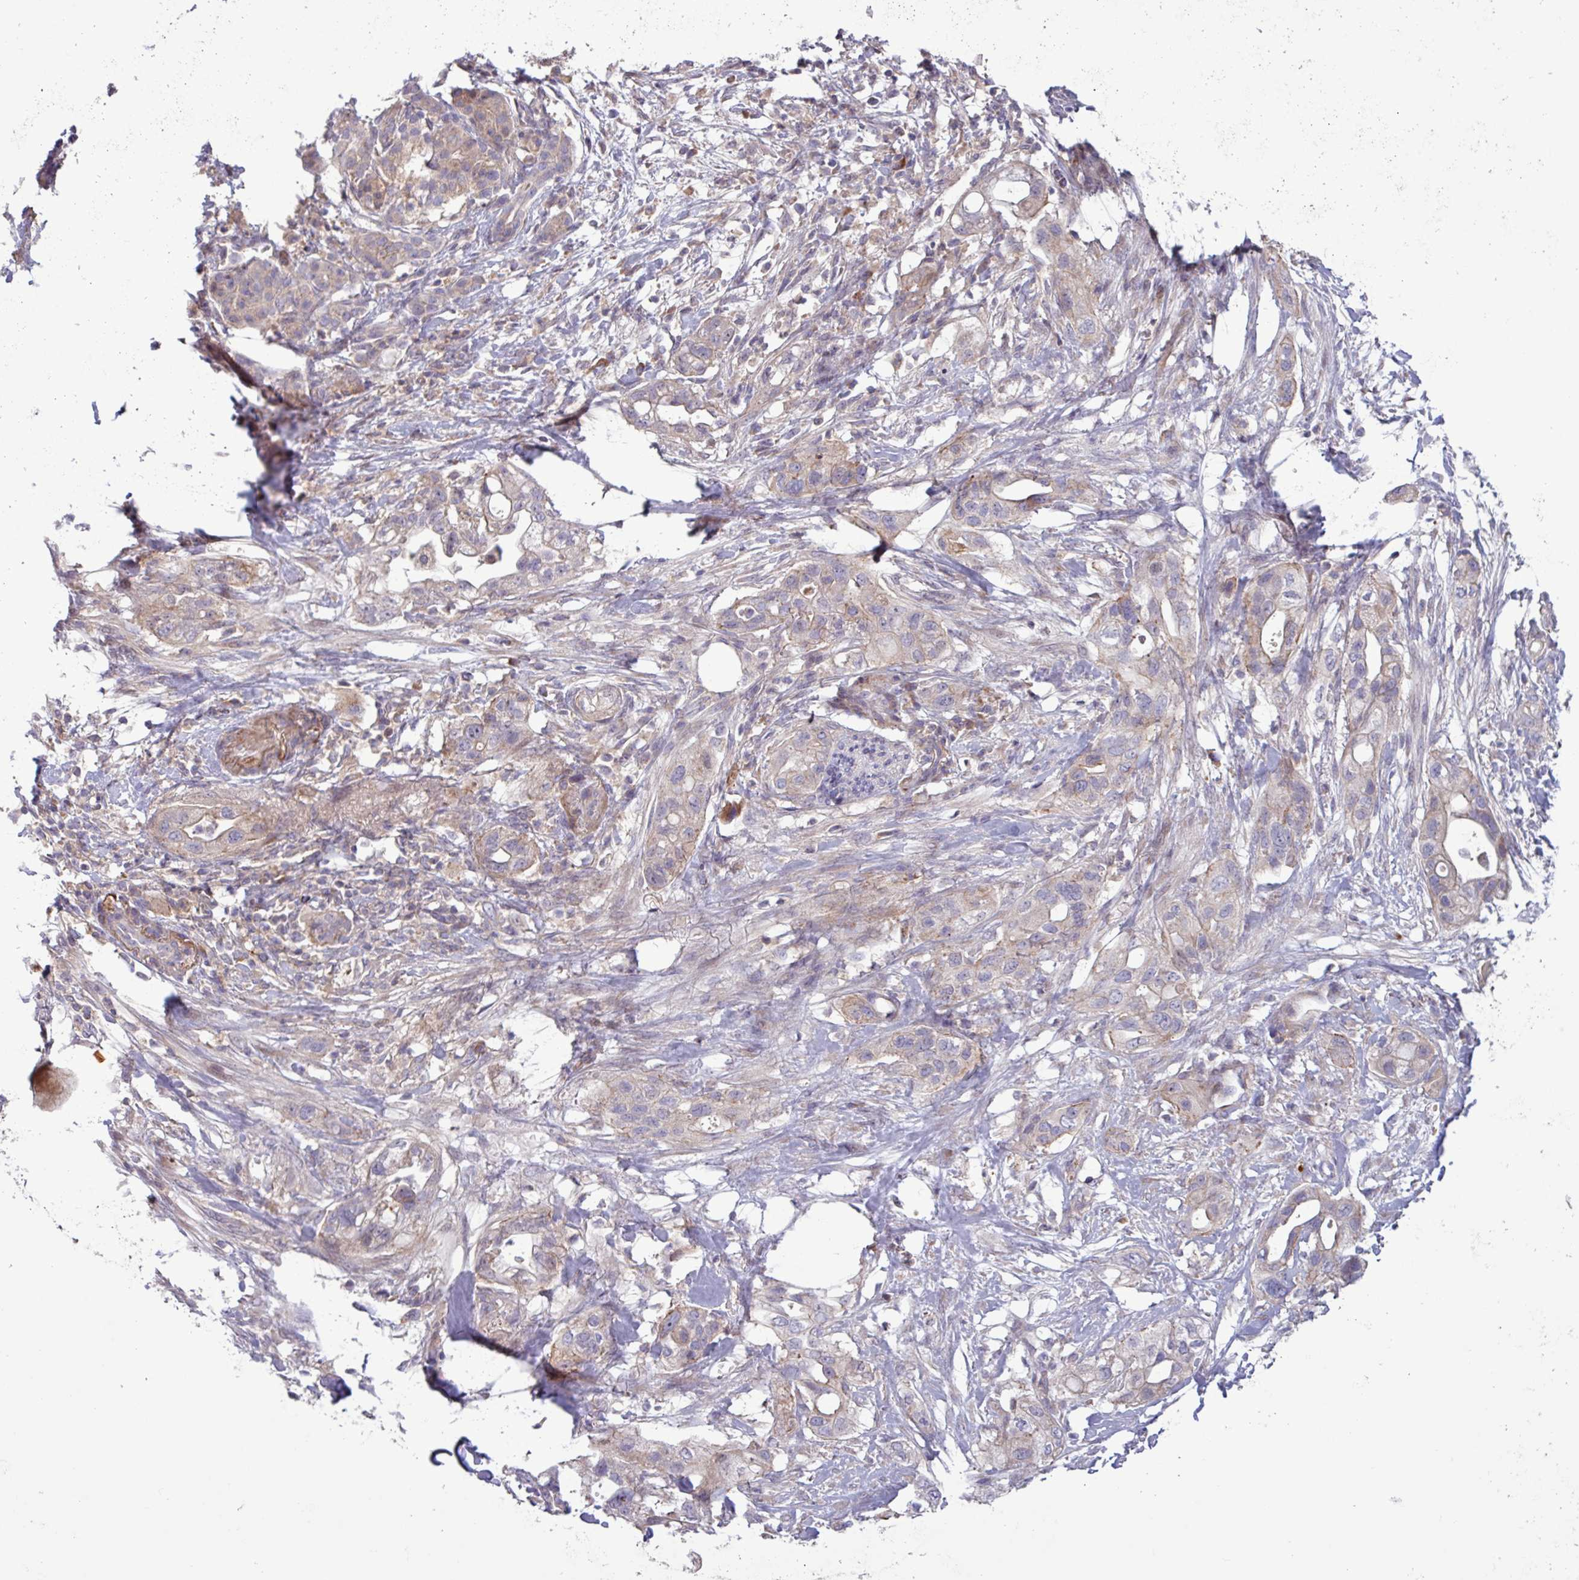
{"staining": {"intensity": "weak", "quantity": "25%-75%", "location": "cytoplasmic/membranous"}, "tissue": "pancreatic cancer", "cell_type": "Tumor cells", "image_type": "cancer", "snomed": [{"axis": "morphology", "description": "Adenocarcinoma, NOS"}, {"axis": "topography", "description": "Pancreas"}], "caption": "Protein expression analysis of pancreatic adenocarcinoma shows weak cytoplasmic/membranous expression in about 25%-75% of tumor cells.", "gene": "TNFSF12", "patient": {"sex": "male", "age": 44}}